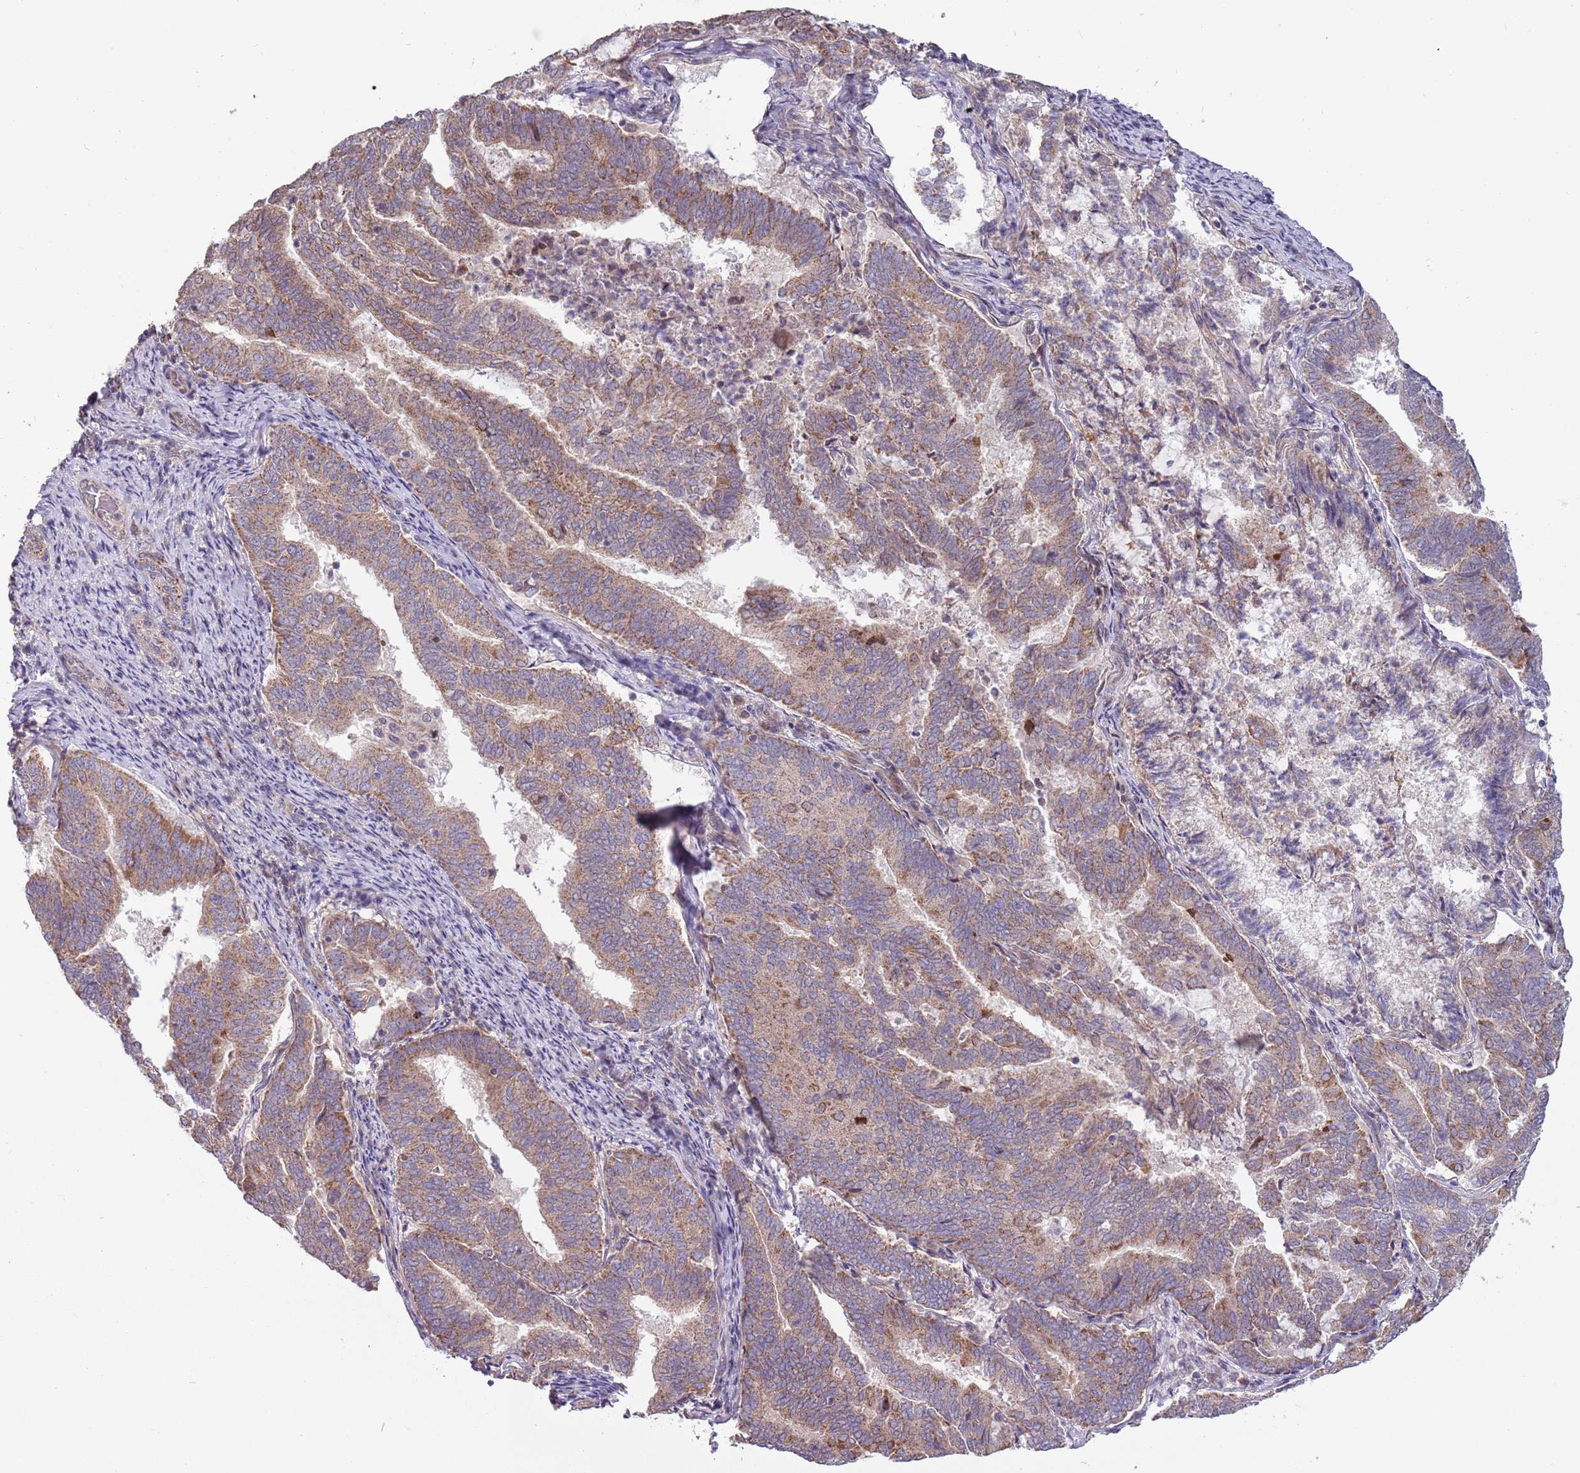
{"staining": {"intensity": "weak", "quantity": ">75%", "location": "cytoplasmic/membranous"}, "tissue": "endometrial cancer", "cell_type": "Tumor cells", "image_type": "cancer", "snomed": [{"axis": "morphology", "description": "Adenocarcinoma, NOS"}, {"axis": "topography", "description": "Endometrium"}], "caption": "Immunohistochemical staining of endometrial cancer reveals low levels of weak cytoplasmic/membranous expression in approximately >75% of tumor cells. (DAB (3,3'-diaminobenzidine) = brown stain, brightfield microscopy at high magnification).", "gene": "RNF181", "patient": {"sex": "female", "age": 80}}